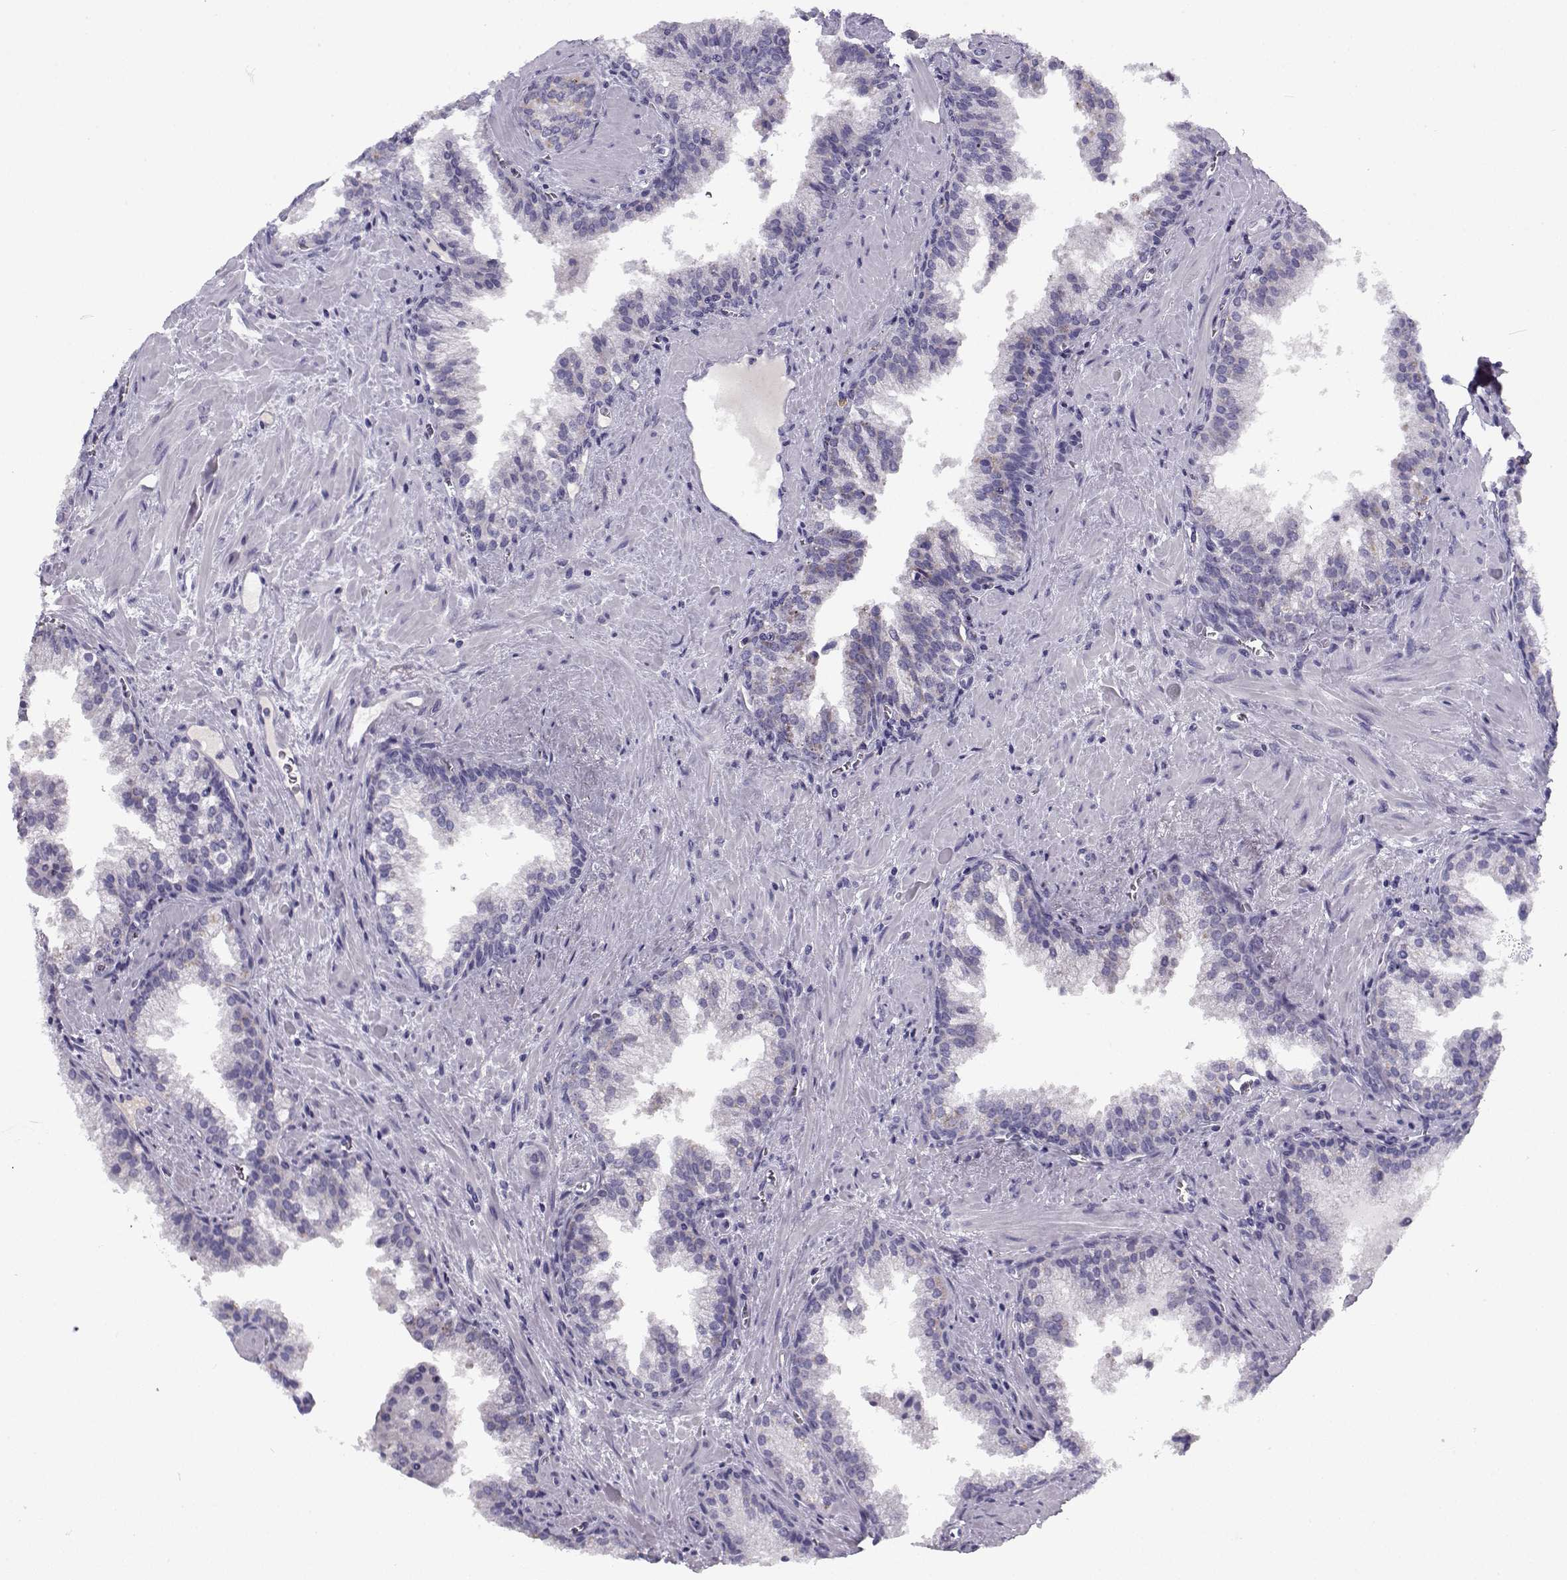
{"staining": {"intensity": "negative", "quantity": "none", "location": "none"}, "tissue": "prostate cancer", "cell_type": "Tumor cells", "image_type": "cancer", "snomed": [{"axis": "morphology", "description": "Adenocarcinoma, High grade"}, {"axis": "topography", "description": "Prostate"}], "caption": "Photomicrograph shows no significant protein expression in tumor cells of prostate cancer.", "gene": "FAM166A", "patient": {"sex": "male", "age": 68}}